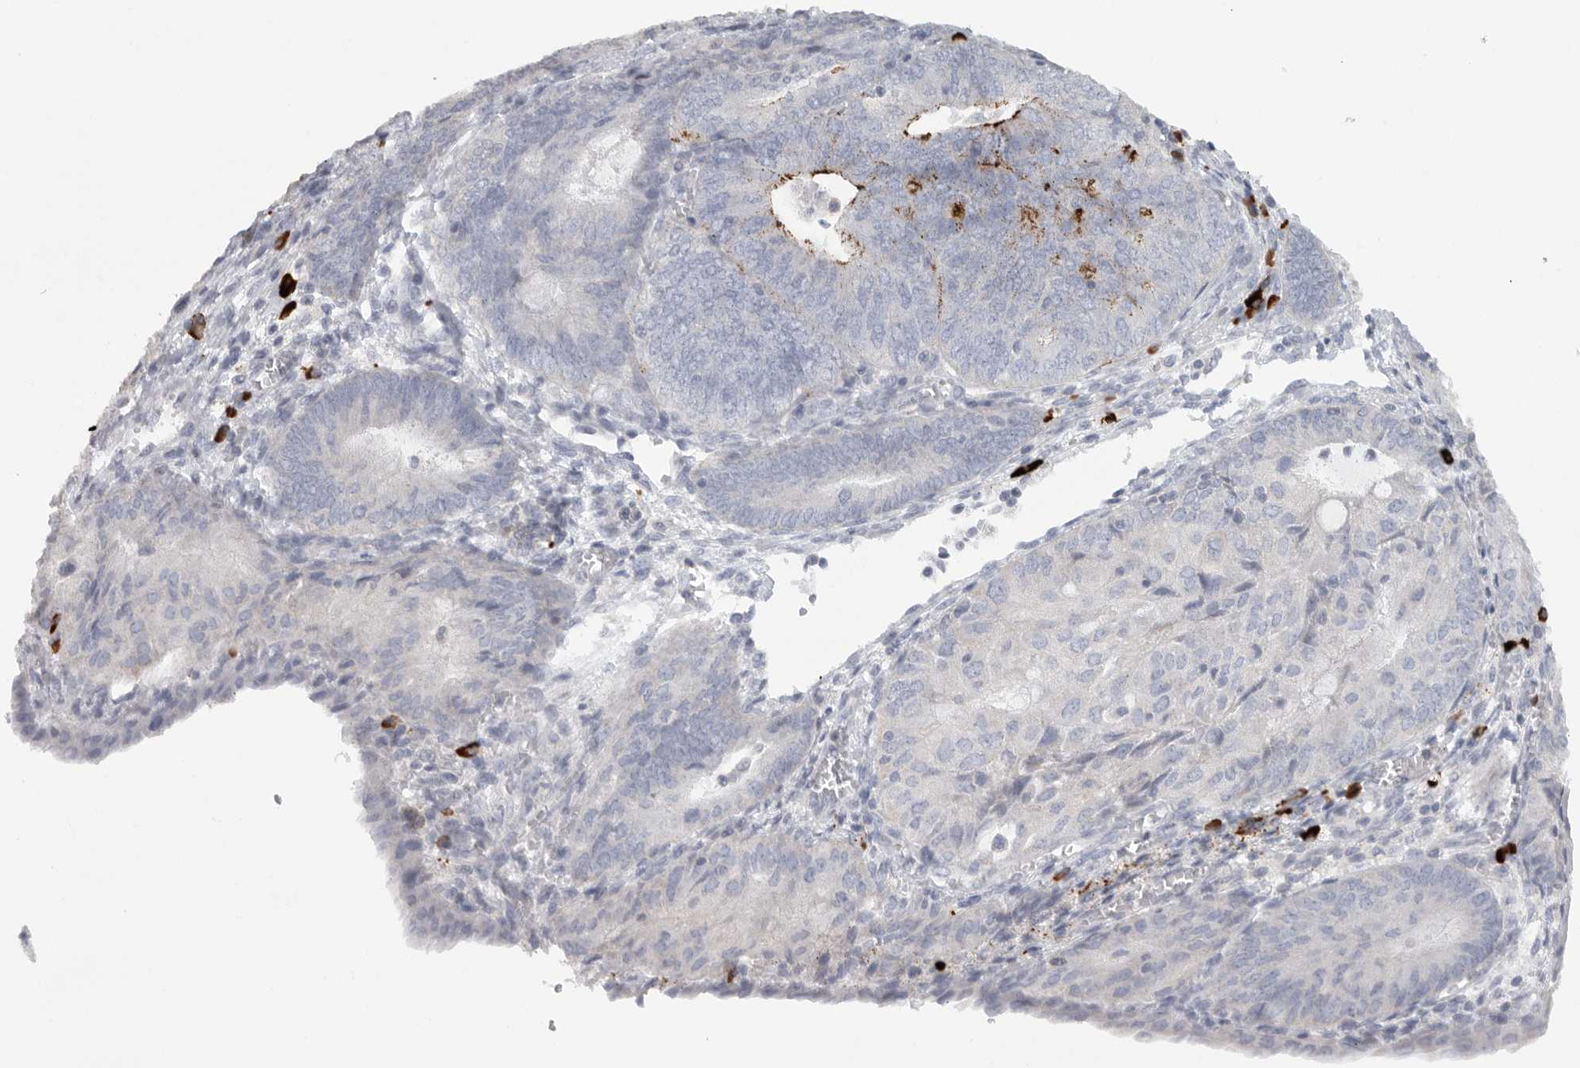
{"staining": {"intensity": "moderate", "quantity": "<25%", "location": "cytoplasmic/membranous"}, "tissue": "endometrial cancer", "cell_type": "Tumor cells", "image_type": "cancer", "snomed": [{"axis": "morphology", "description": "Adenocarcinoma, NOS"}, {"axis": "topography", "description": "Endometrium"}], "caption": "Immunohistochemical staining of endometrial adenocarcinoma exhibits low levels of moderate cytoplasmic/membranous staining in approximately <25% of tumor cells. (brown staining indicates protein expression, while blue staining denotes nuclei).", "gene": "TMEM69", "patient": {"sex": "female", "age": 81}}